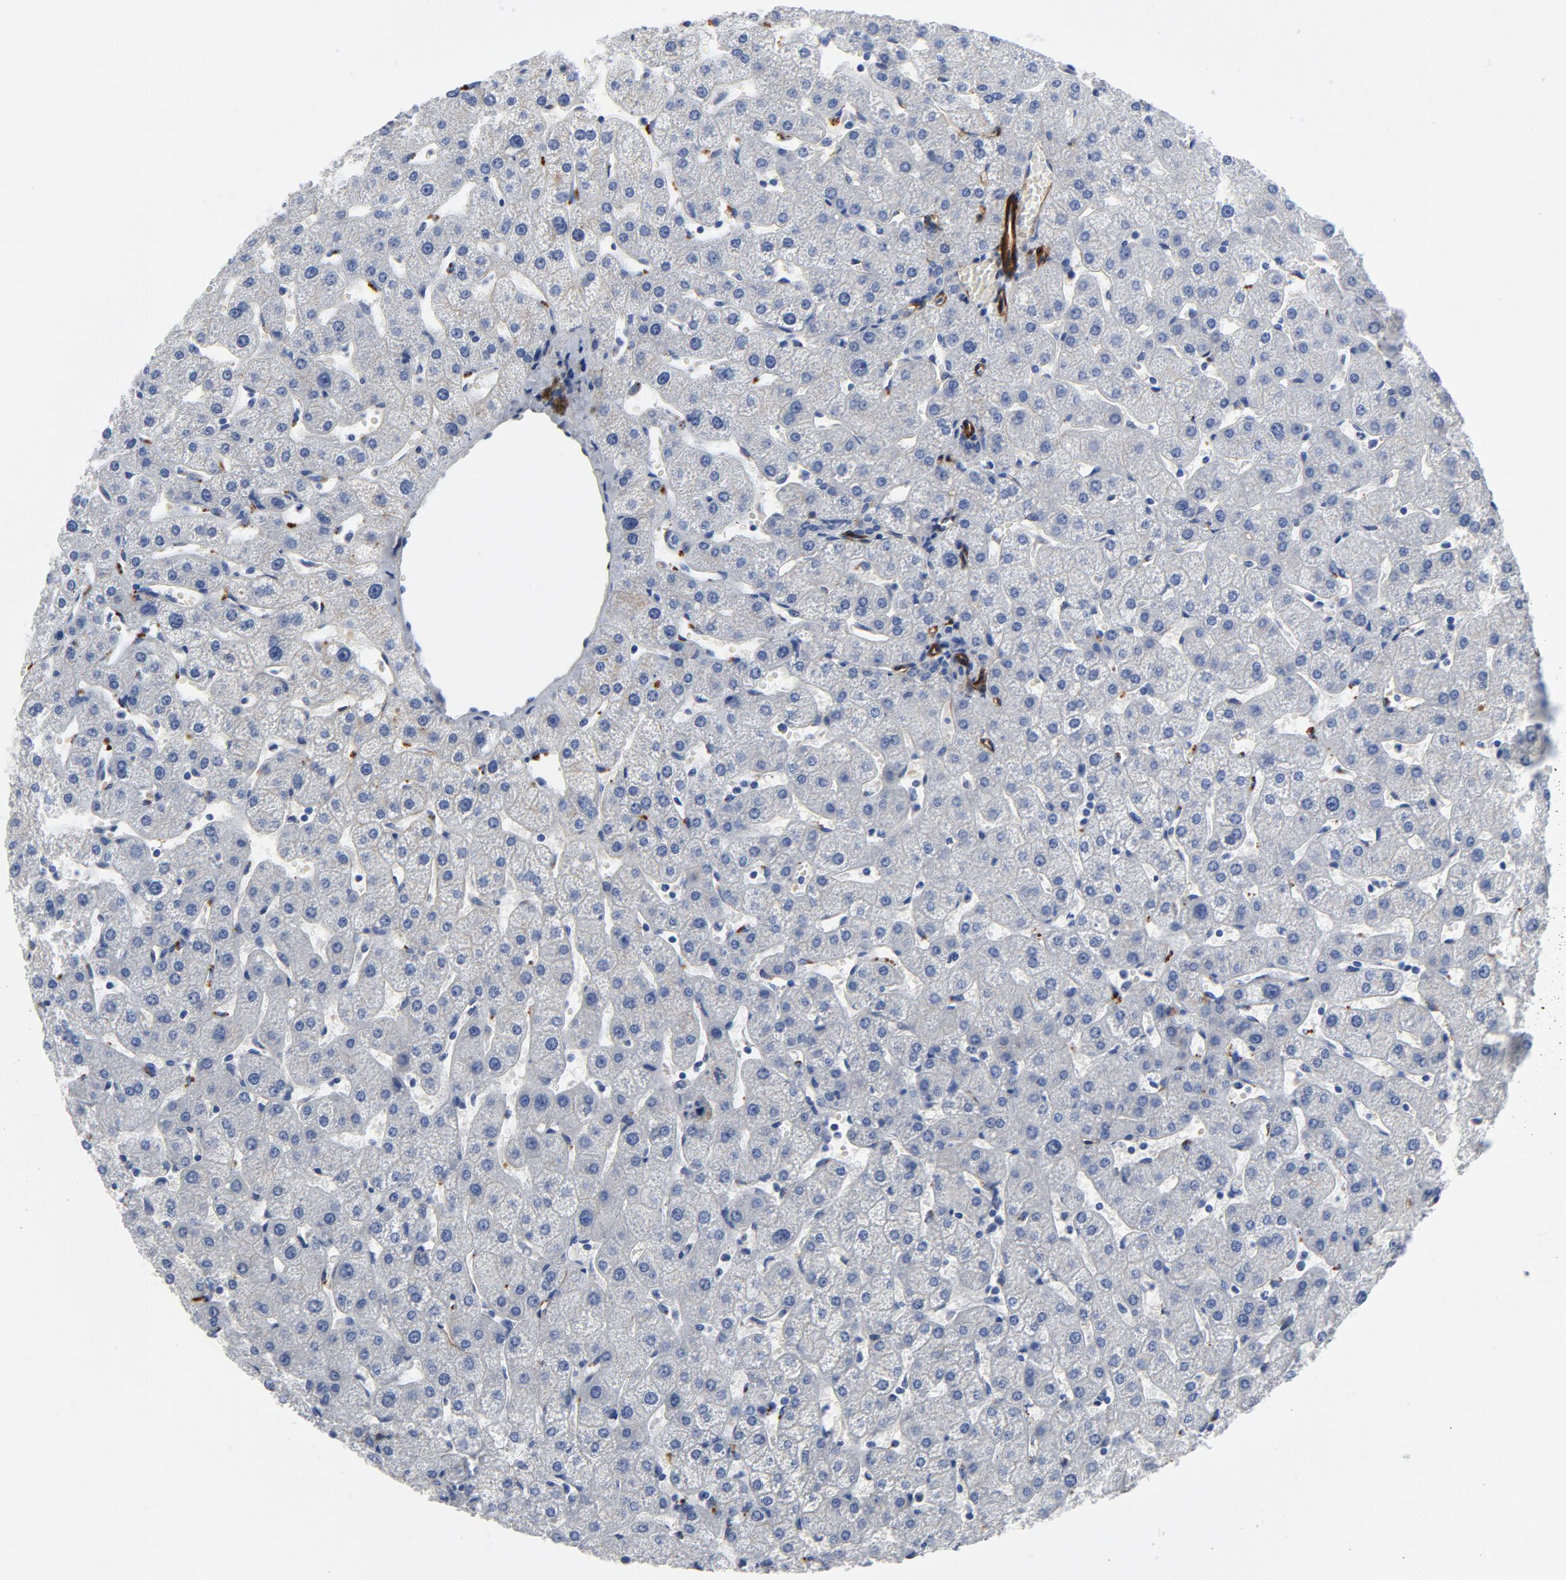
{"staining": {"intensity": "negative", "quantity": "none", "location": "none"}, "tissue": "liver", "cell_type": "Cholangiocytes", "image_type": "normal", "snomed": [{"axis": "morphology", "description": "Normal tissue, NOS"}, {"axis": "topography", "description": "Liver"}], "caption": "IHC histopathology image of normal liver: liver stained with DAB (3,3'-diaminobenzidine) displays no significant protein staining in cholangiocytes.", "gene": "LAMC1", "patient": {"sex": "male", "age": 67}}